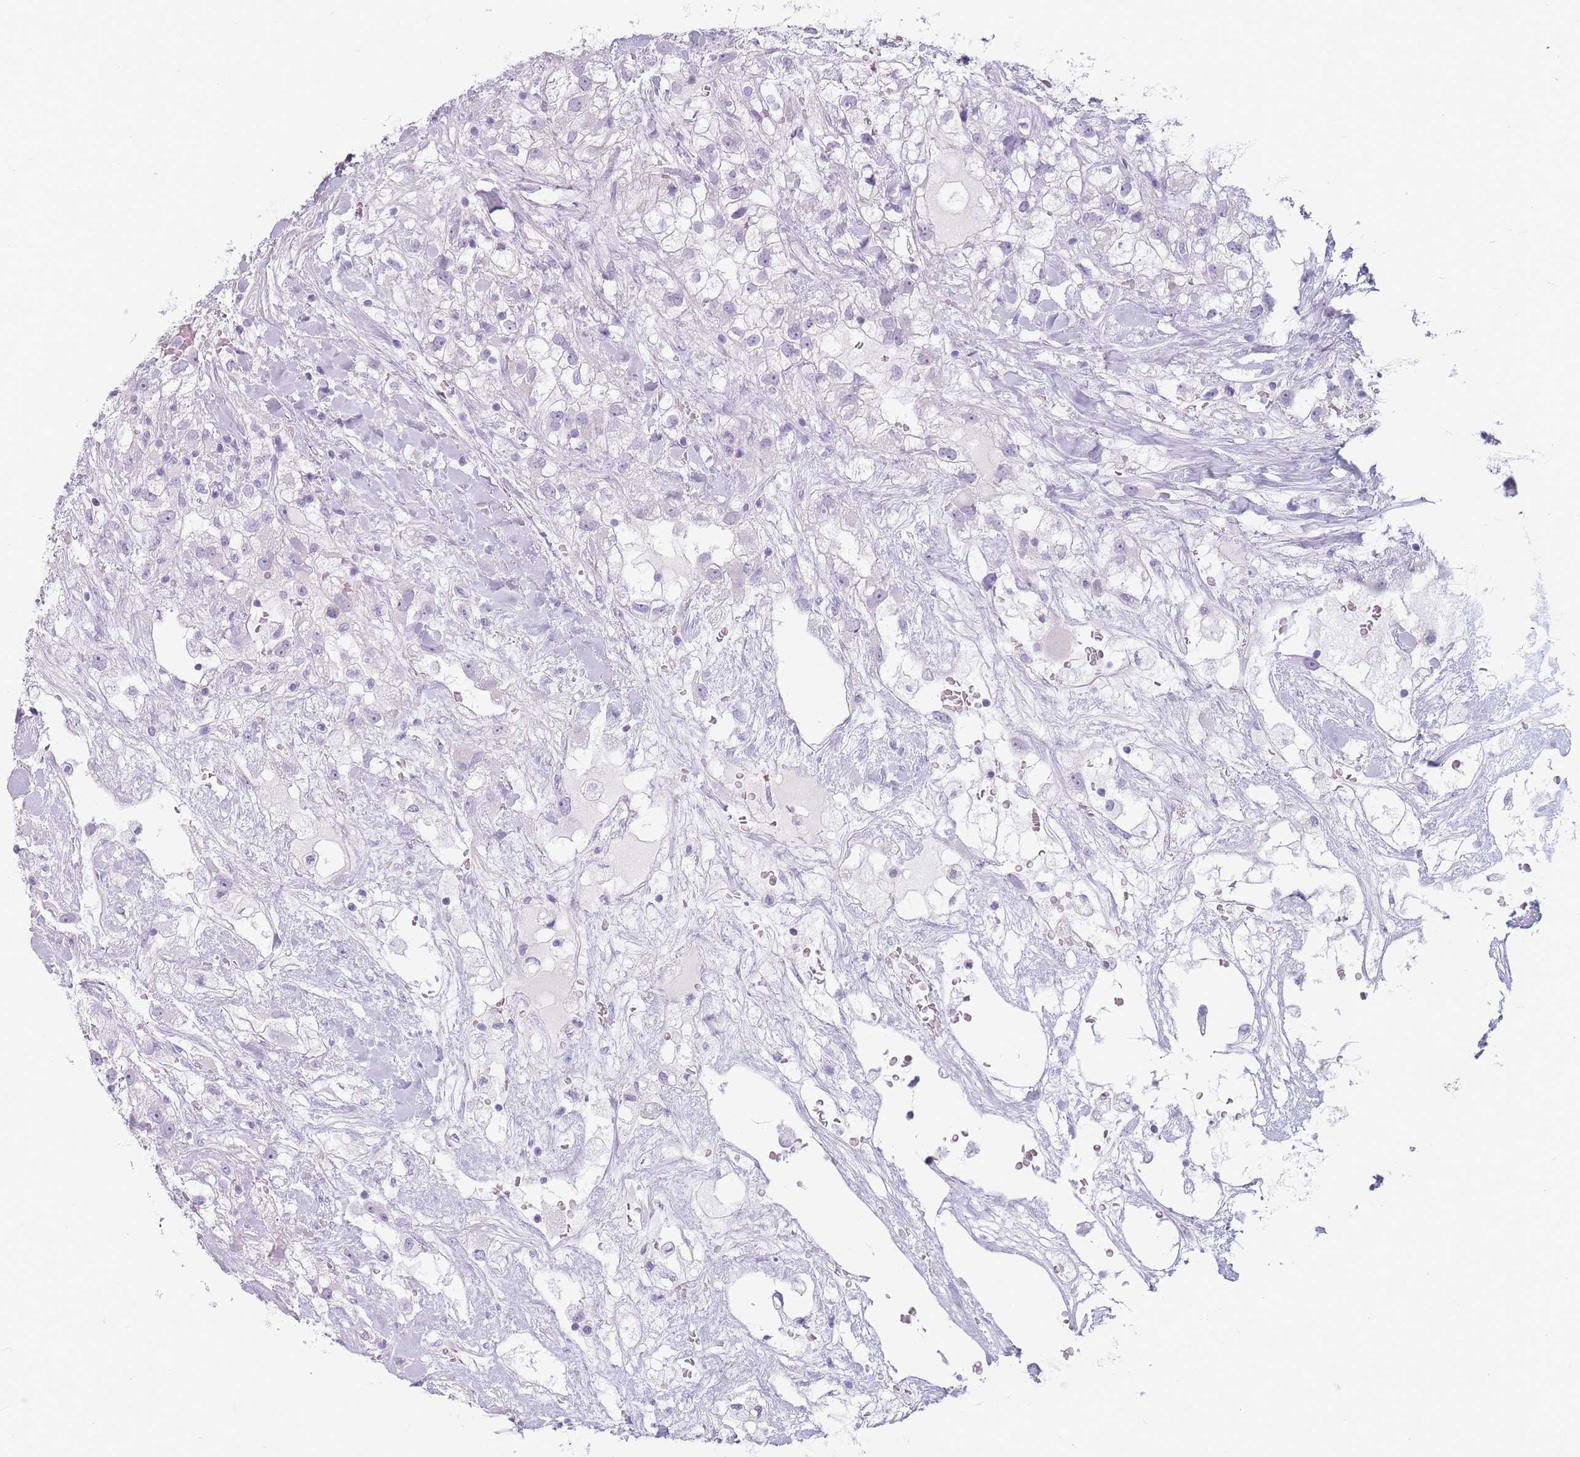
{"staining": {"intensity": "negative", "quantity": "none", "location": "none"}, "tissue": "renal cancer", "cell_type": "Tumor cells", "image_type": "cancer", "snomed": [{"axis": "morphology", "description": "Adenocarcinoma, NOS"}, {"axis": "topography", "description": "Kidney"}], "caption": "This photomicrograph is of renal cancer stained with IHC to label a protein in brown with the nuclei are counter-stained blue. There is no expression in tumor cells.", "gene": "CCNO", "patient": {"sex": "male", "age": 59}}